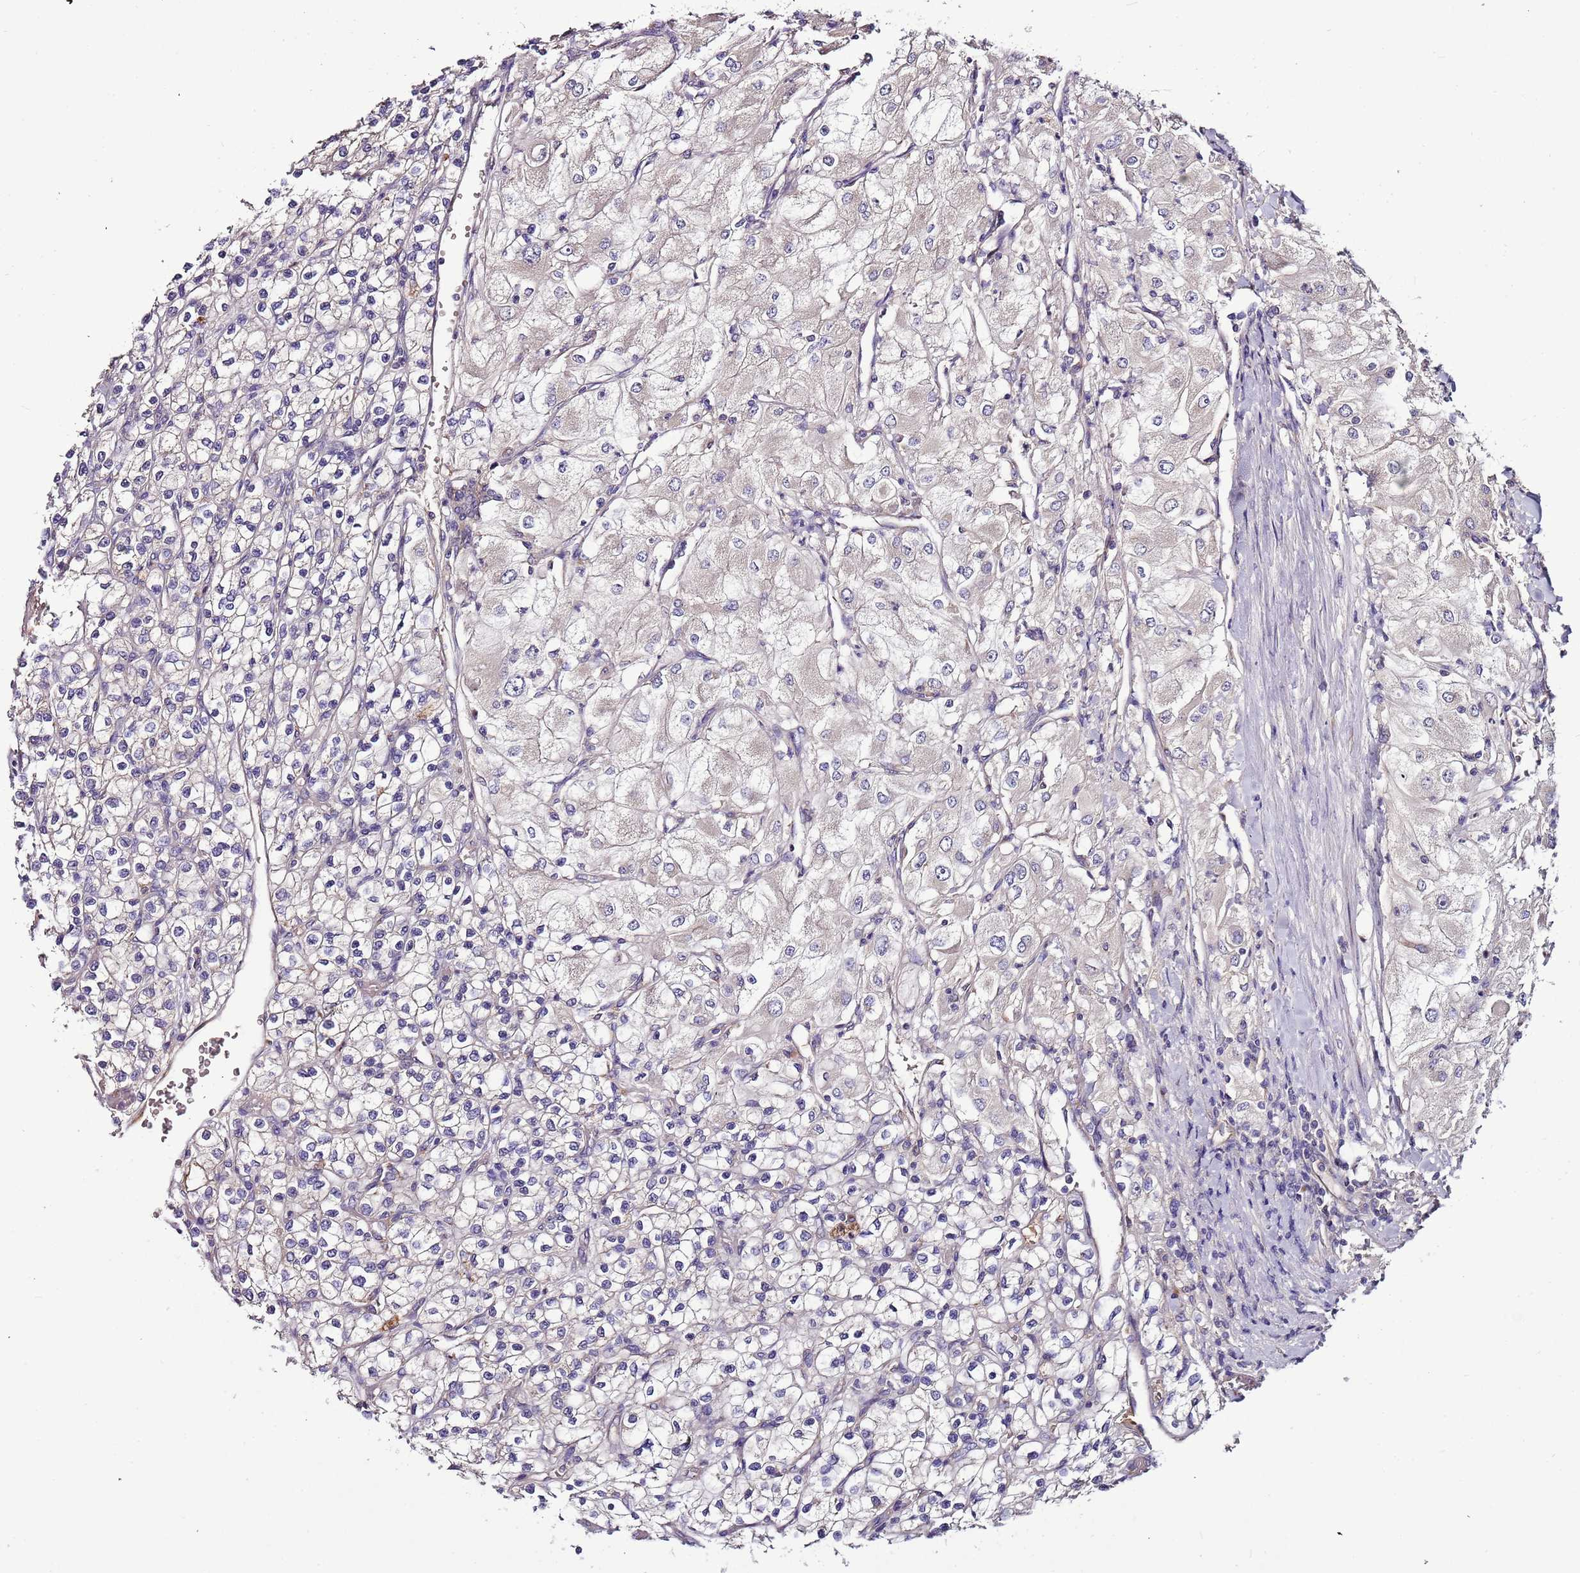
{"staining": {"intensity": "negative", "quantity": "none", "location": "none"}, "tissue": "renal cancer", "cell_type": "Tumor cells", "image_type": "cancer", "snomed": [{"axis": "morphology", "description": "Adenocarcinoma, NOS"}, {"axis": "topography", "description": "Kidney"}], "caption": "There is no significant expression in tumor cells of renal cancer. Brightfield microscopy of IHC stained with DAB (3,3'-diaminobenzidine) (brown) and hematoxylin (blue), captured at high magnification.", "gene": "FAM20A", "patient": {"sex": "male", "age": 80}}